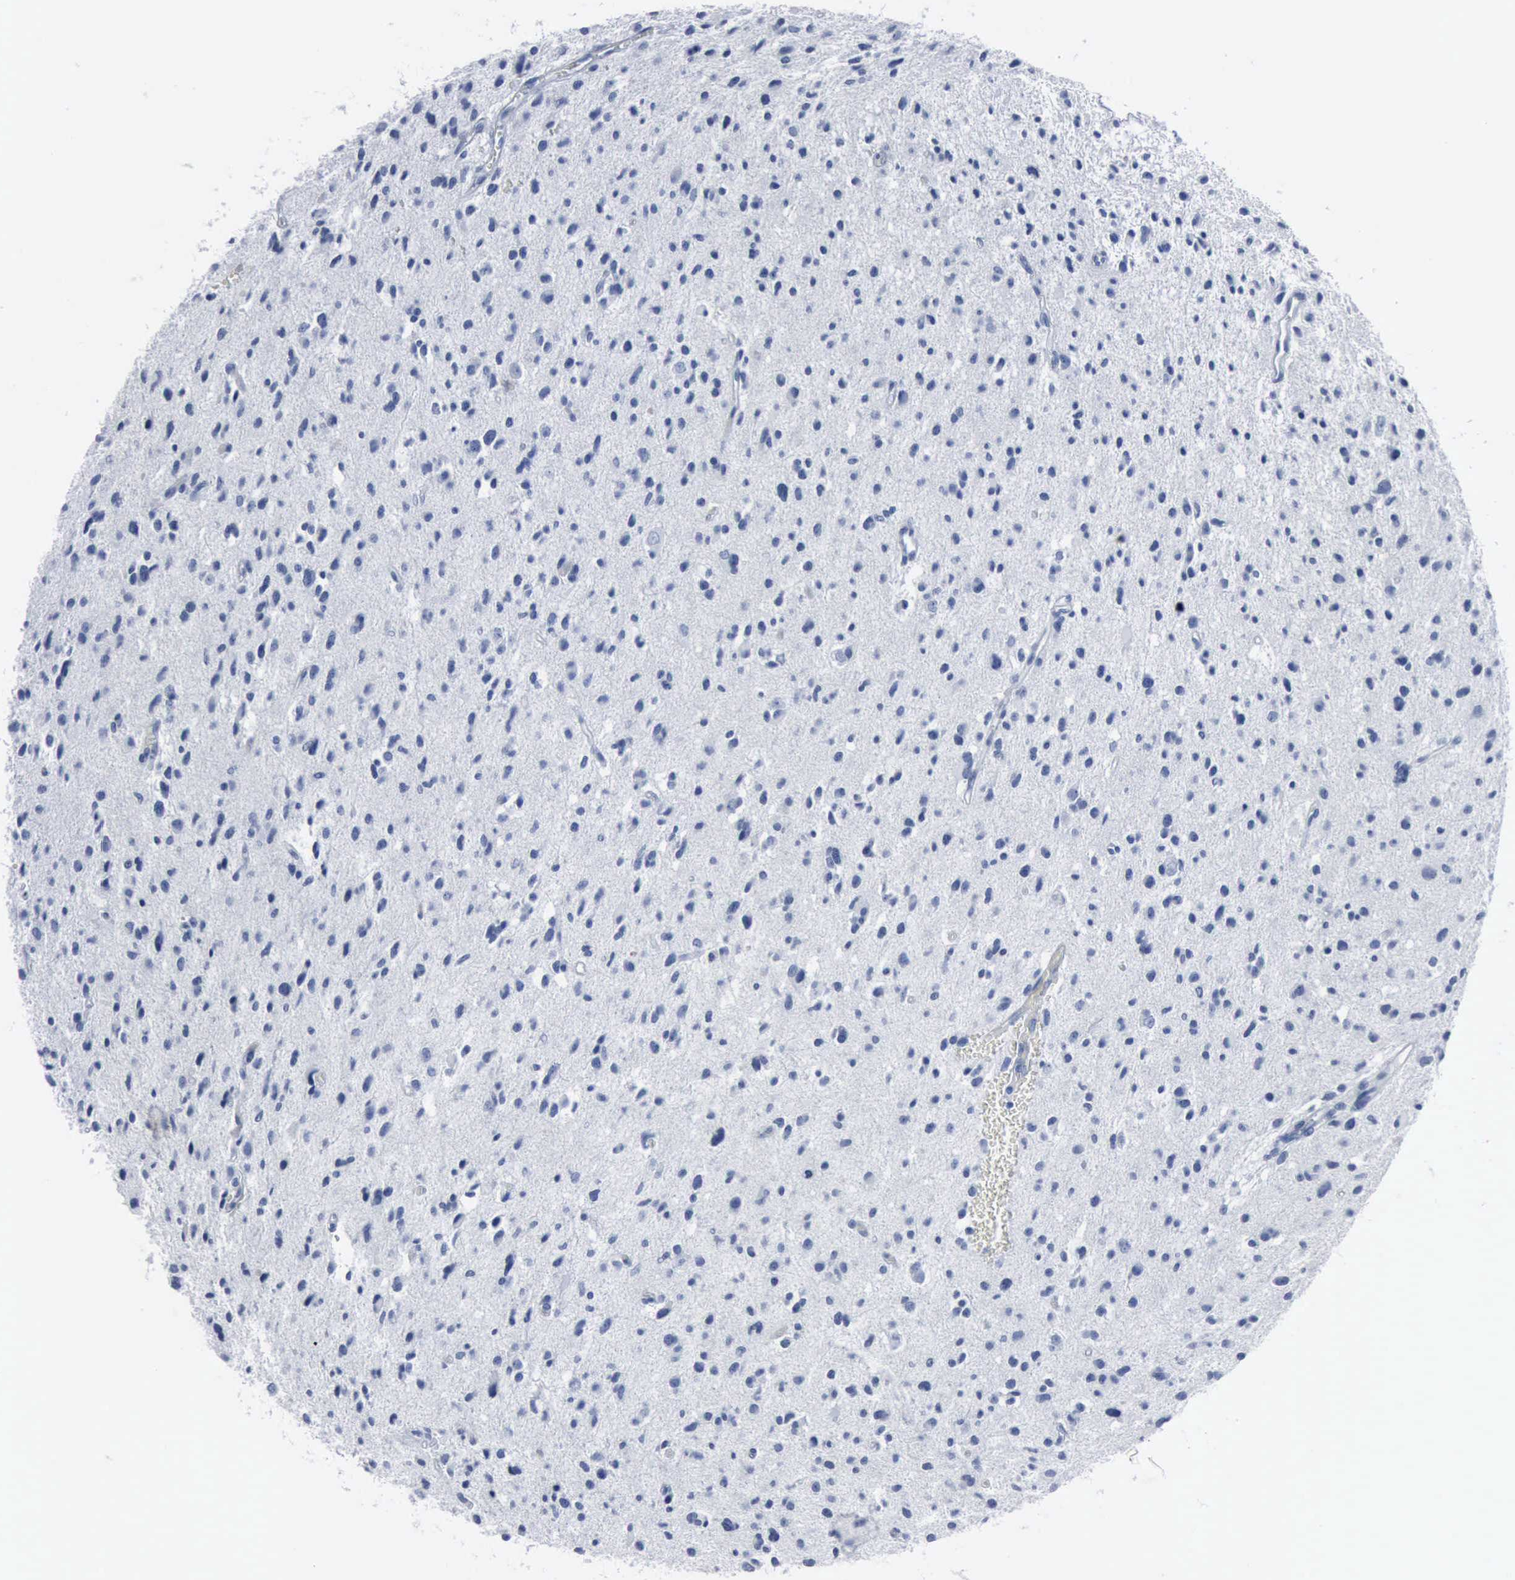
{"staining": {"intensity": "negative", "quantity": "none", "location": "none"}, "tissue": "glioma", "cell_type": "Tumor cells", "image_type": "cancer", "snomed": [{"axis": "morphology", "description": "Glioma, malignant, Low grade"}, {"axis": "topography", "description": "Brain"}], "caption": "A high-resolution photomicrograph shows IHC staining of low-grade glioma (malignant), which shows no significant positivity in tumor cells.", "gene": "DMD", "patient": {"sex": "female", "age": 46}}